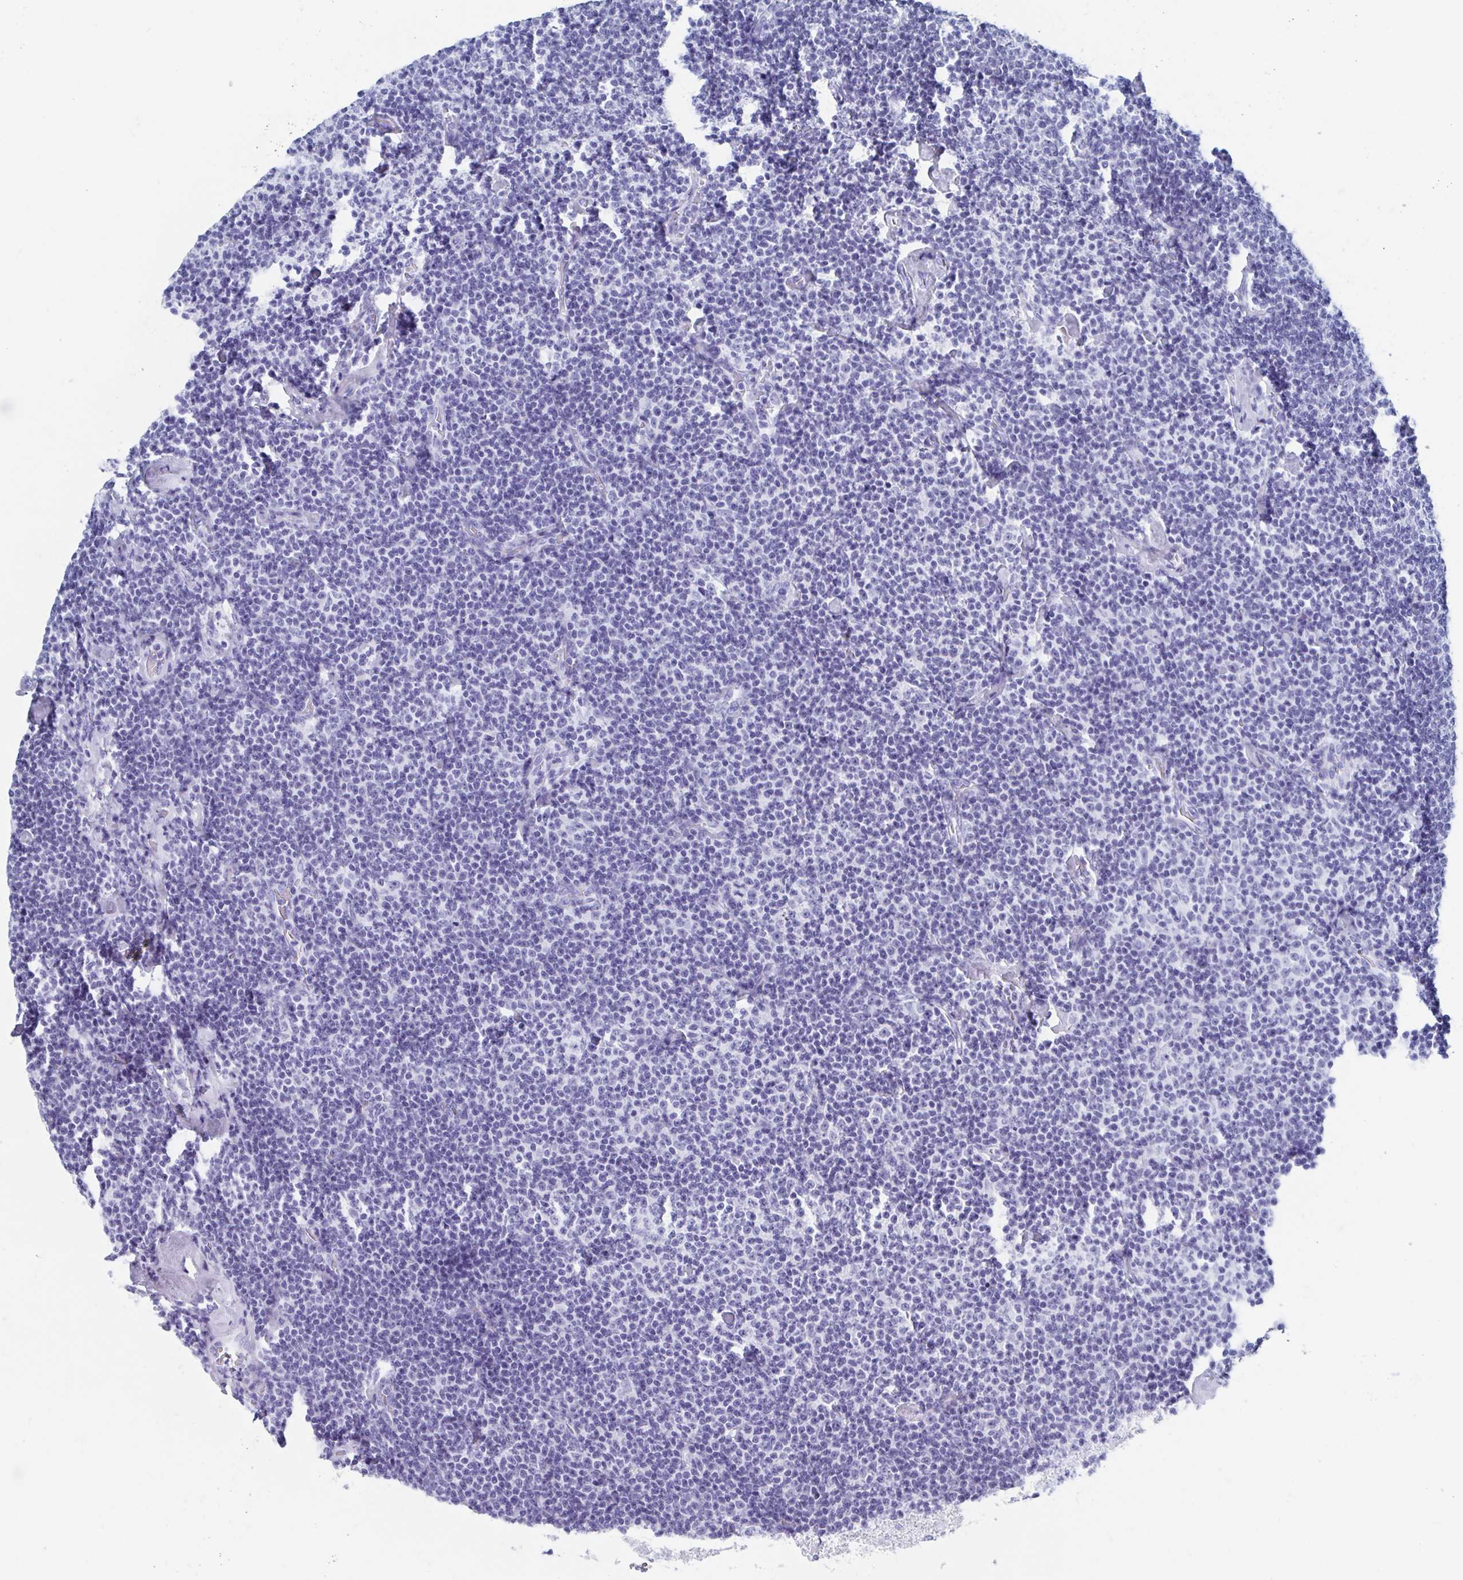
{"staining": {"intensity": "negative", "quantity": "none", "location": "none"}, "tissue": "lymphoma", "cell_type": "Tumor cells", "image_type": "cancer", "snomed": [{"axis": "morphology", "description": "Malignant lymphoma, non-Hodgkin's type, Low grade"}, {"axis": "topography", "description": "Lymph node"}], "caption": "Lymphoma was stained to show a protein in brown. There is no significant positivity in tumor cells.", "gene": "C10orf53", "patient": {"sex": "male", "age": 81}}